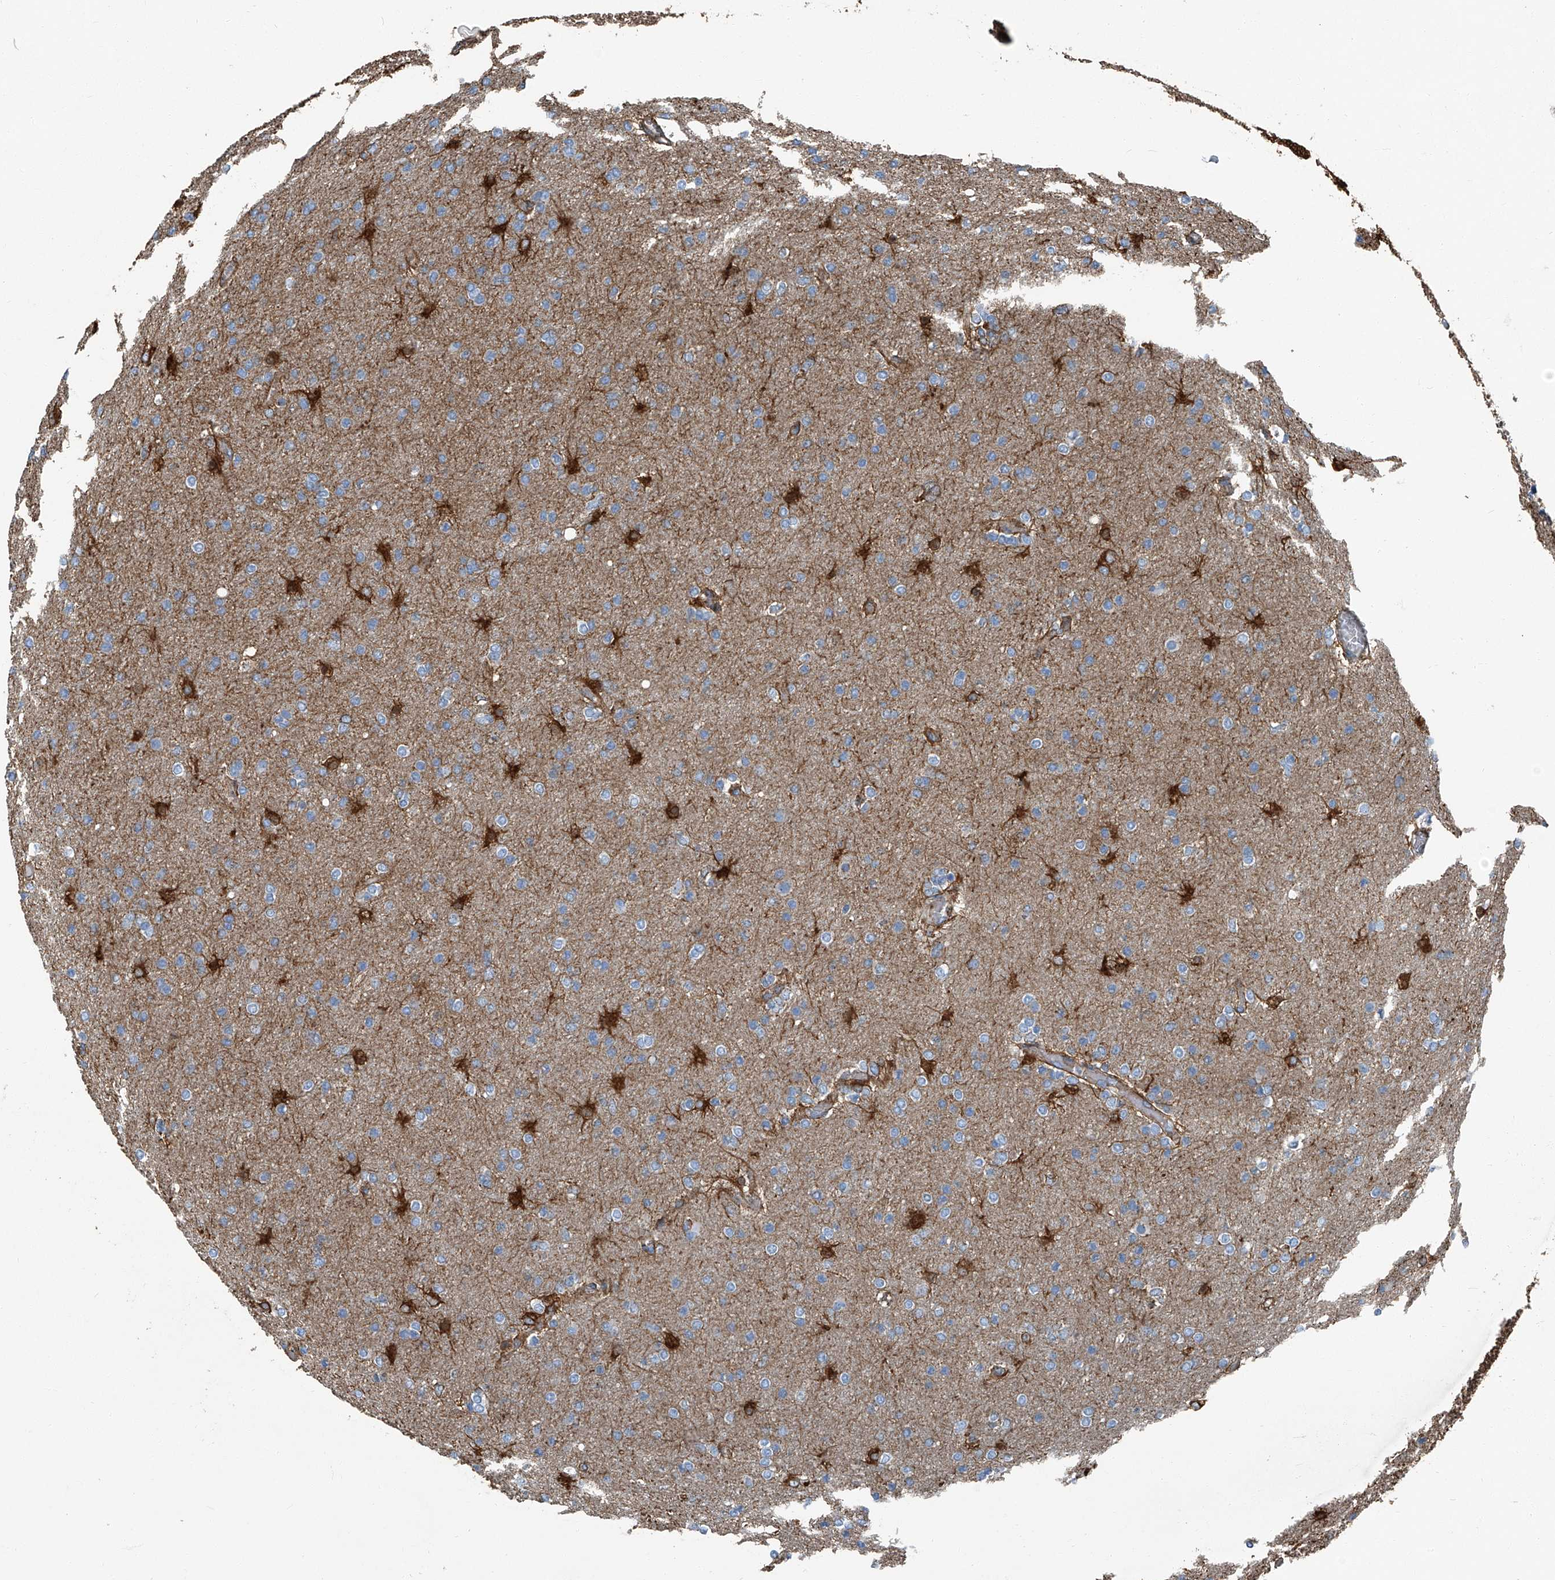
{"staining": {"intensity": "weak", "quantity": "<25%", "location": "cytoplasmic/membranous"}, "tissue": "glioma", "cell_type": "Tumor cells", "image_type": "cancer", "snomed": [{"axis": "morphology", "description": "Glioma, malignant, High grade"}, {"axis": "topography", "description": "Cerebral cortex"}], "caption": "This is an immunohistochemistry (IHC) histopathology image of human glioma. There is no staining in tumor cells.", "gene": "SEPTIN7", "patient": {"sex": "female", "age": 36}}